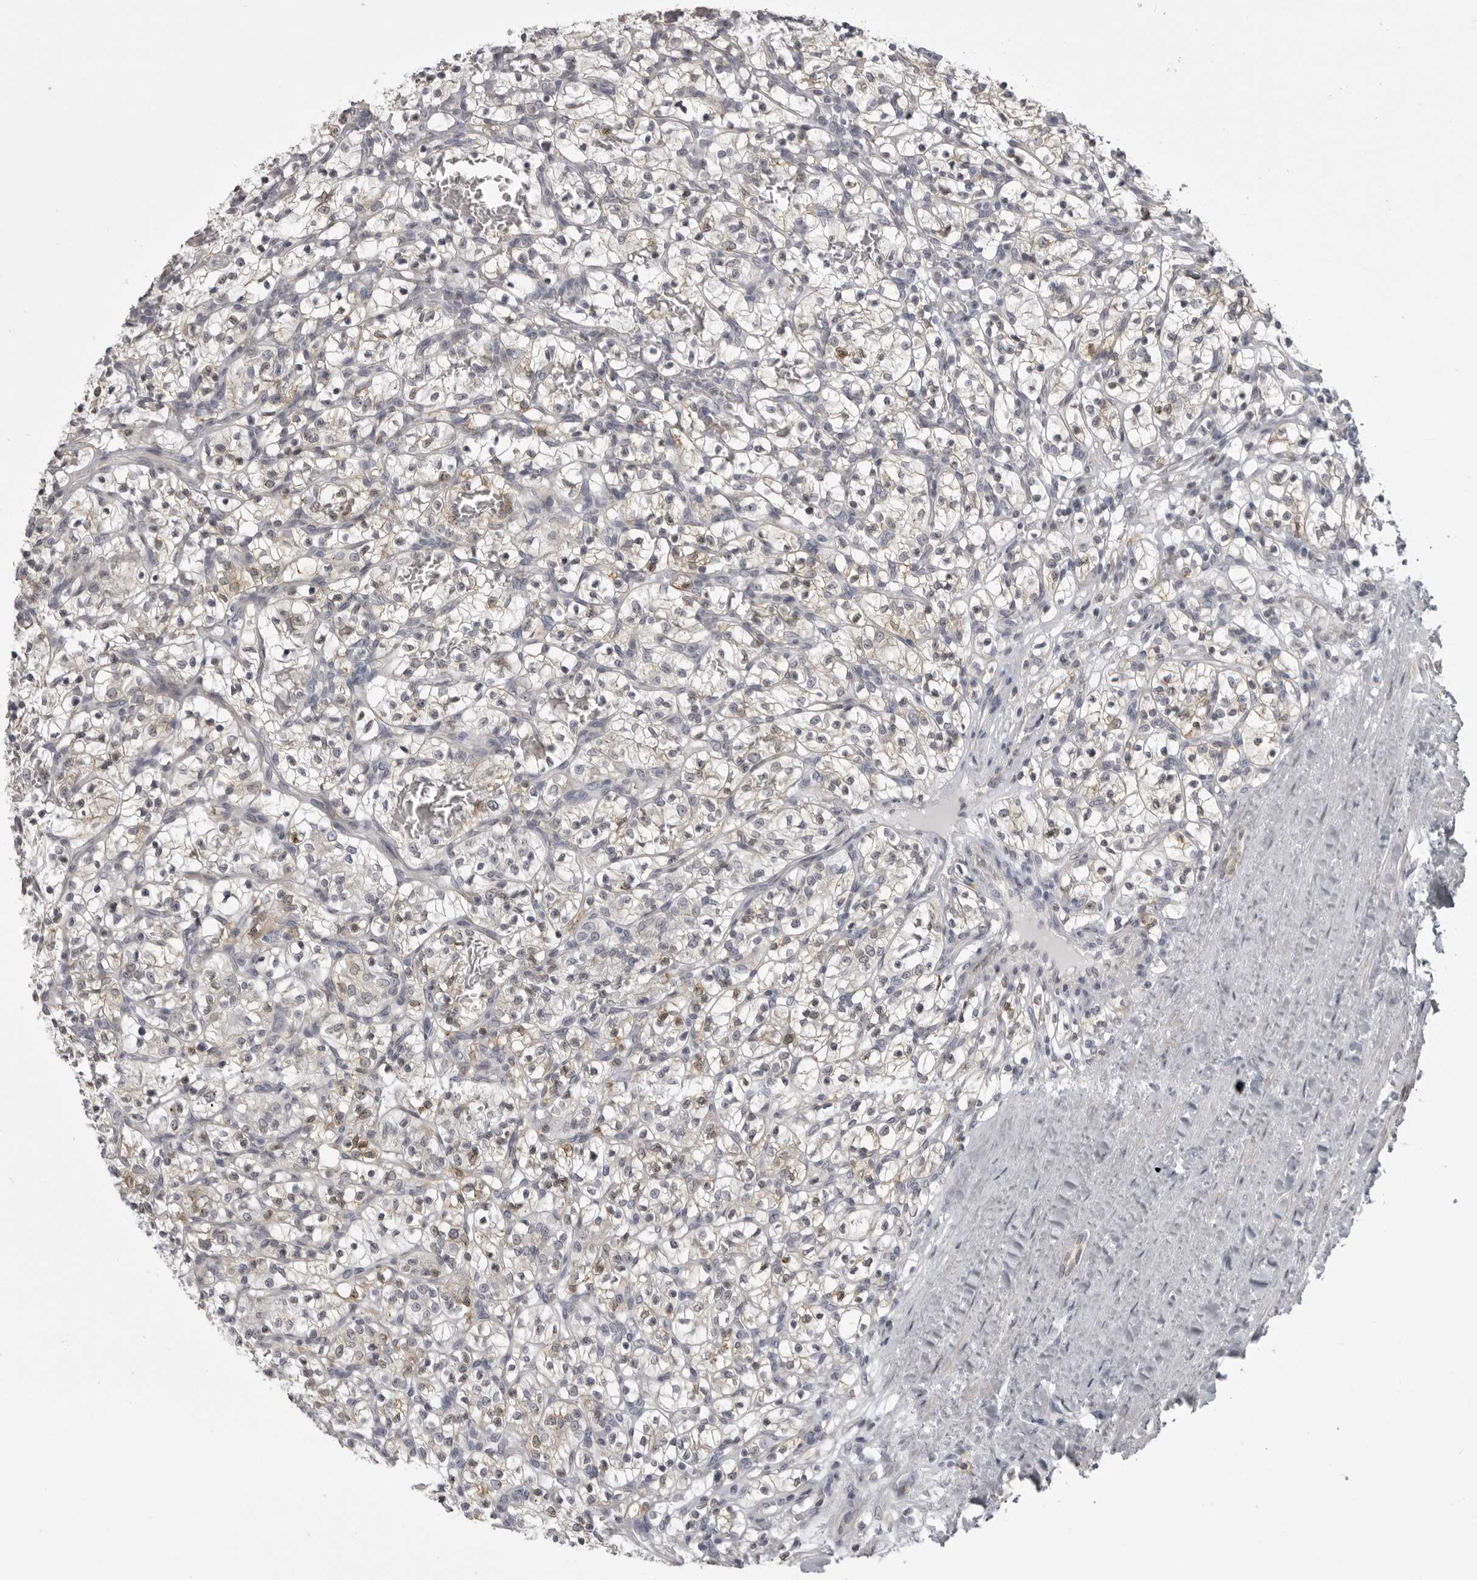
{"staining": {"intensity": "weak", "quantity": "<25%", "location": "cytoplasmic/membranous"}, "tissue": "renal cancer", "cell_type": "Tumor cells", "image_type": "cancer", "snomed": [{"axis": "morphology", "description": "Adenocarcinoma, NOS"}, {"axis": "topography", "description": "Kidney"}], "caption": "This is an IHC image of renal adenocarcinoma. There is no expression in tumor cells.", "gene": "NCEH1", "patient": {"sex": "female", "age": 57}}